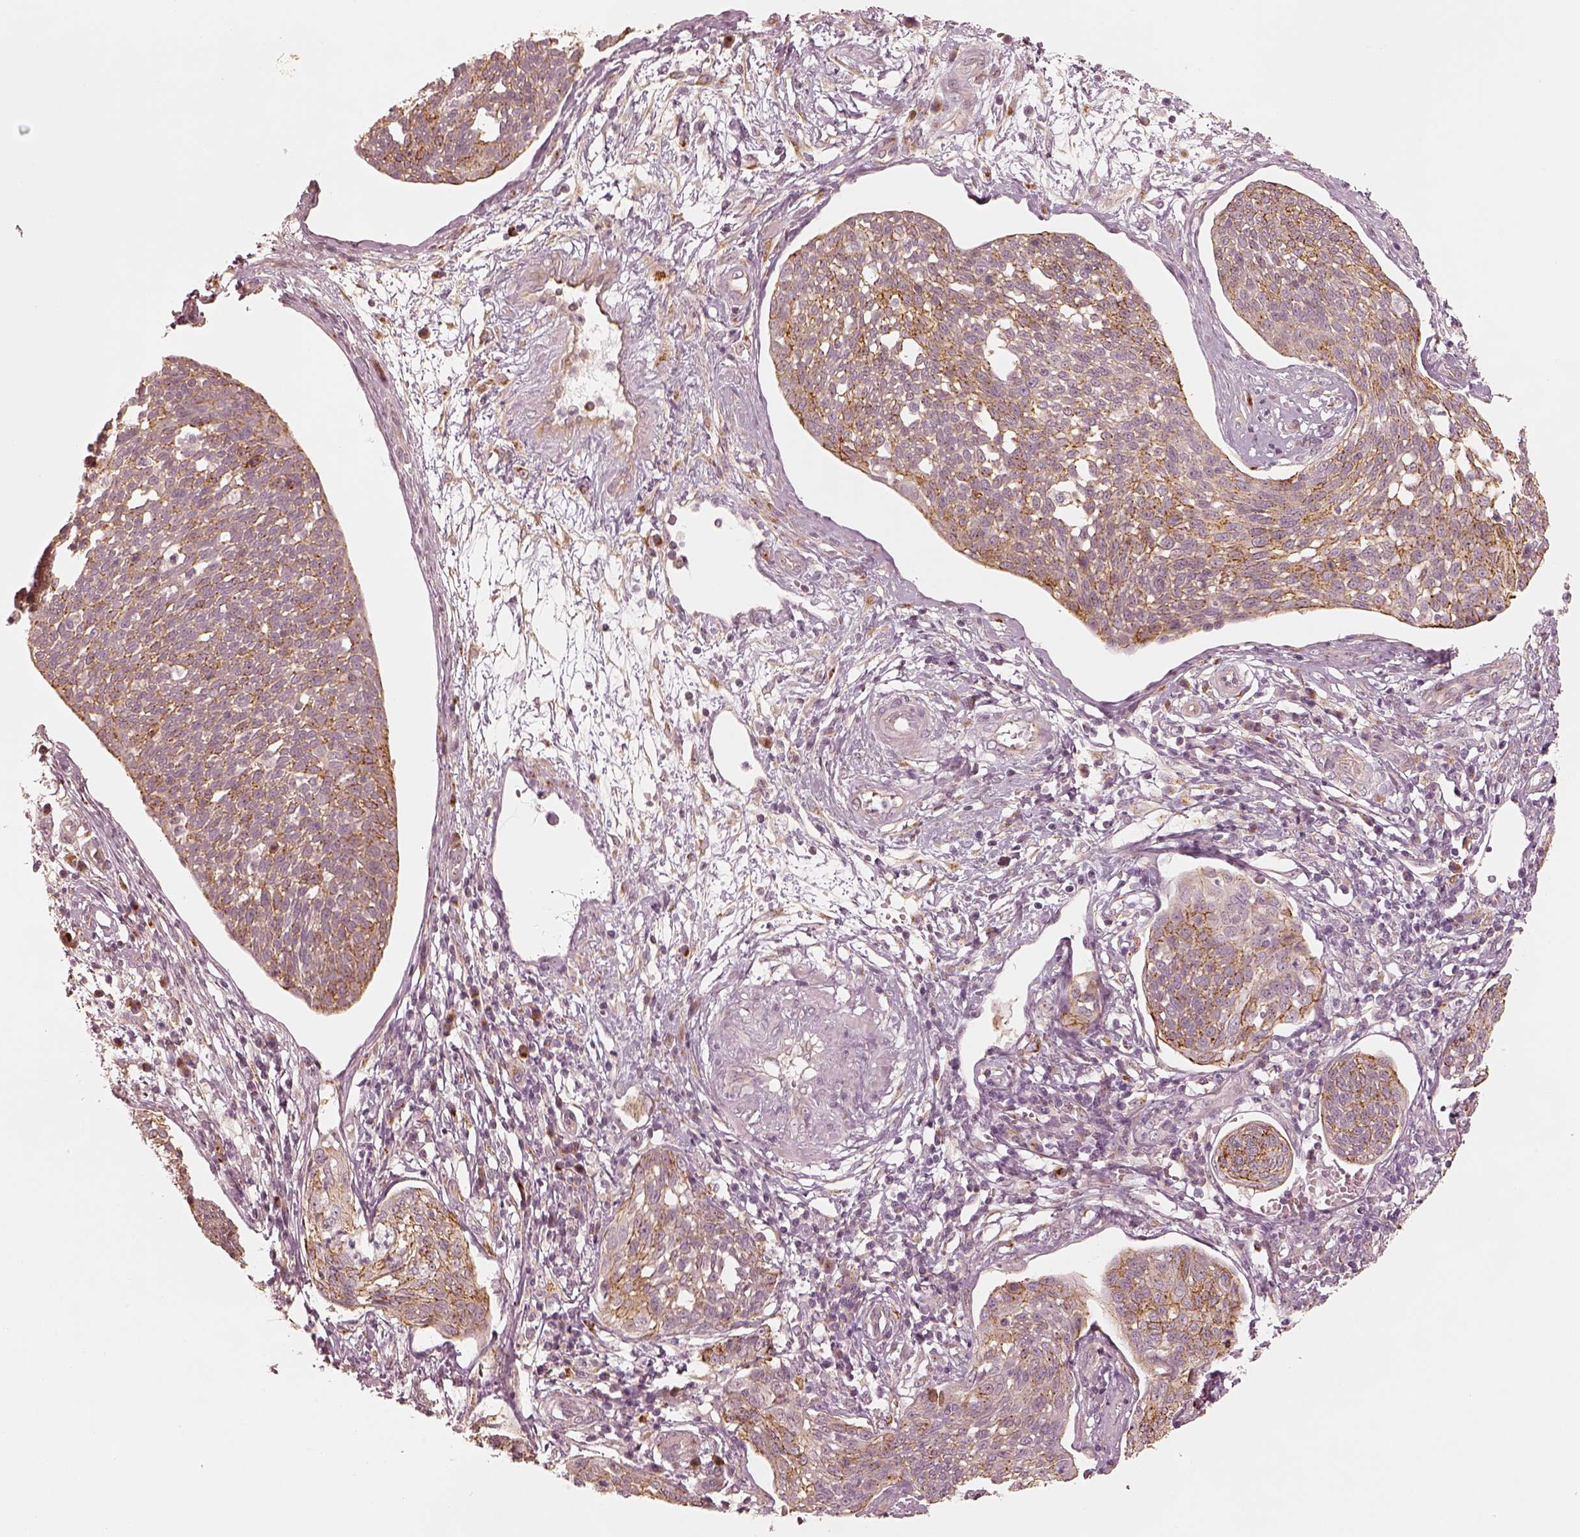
{"staining": {"intensity": "moderate", "quantity": "25%-75%", "location": "cytoplasmic/membranous"}, "tissue": "cervical cancer", "cell_type": "Tumor cells", "image_type": "cancer", "snomed": [{"axis": "morphology", "description": "Squamous cell carcinoma, NOS"}, {"axis": "topography", "description": "Cervix"}], "caption": "Protein staining of cervical cancer tissue displays moderate cytoplasmic/membranous staining in about 25%-75% of tumor cells. (Stains: DAB in brown, nuclei in blue, Microscopy: brightfield microscopy at high magnification).", "gene": "GORASP2", "patient": {"sex": "female", "age": 34}}